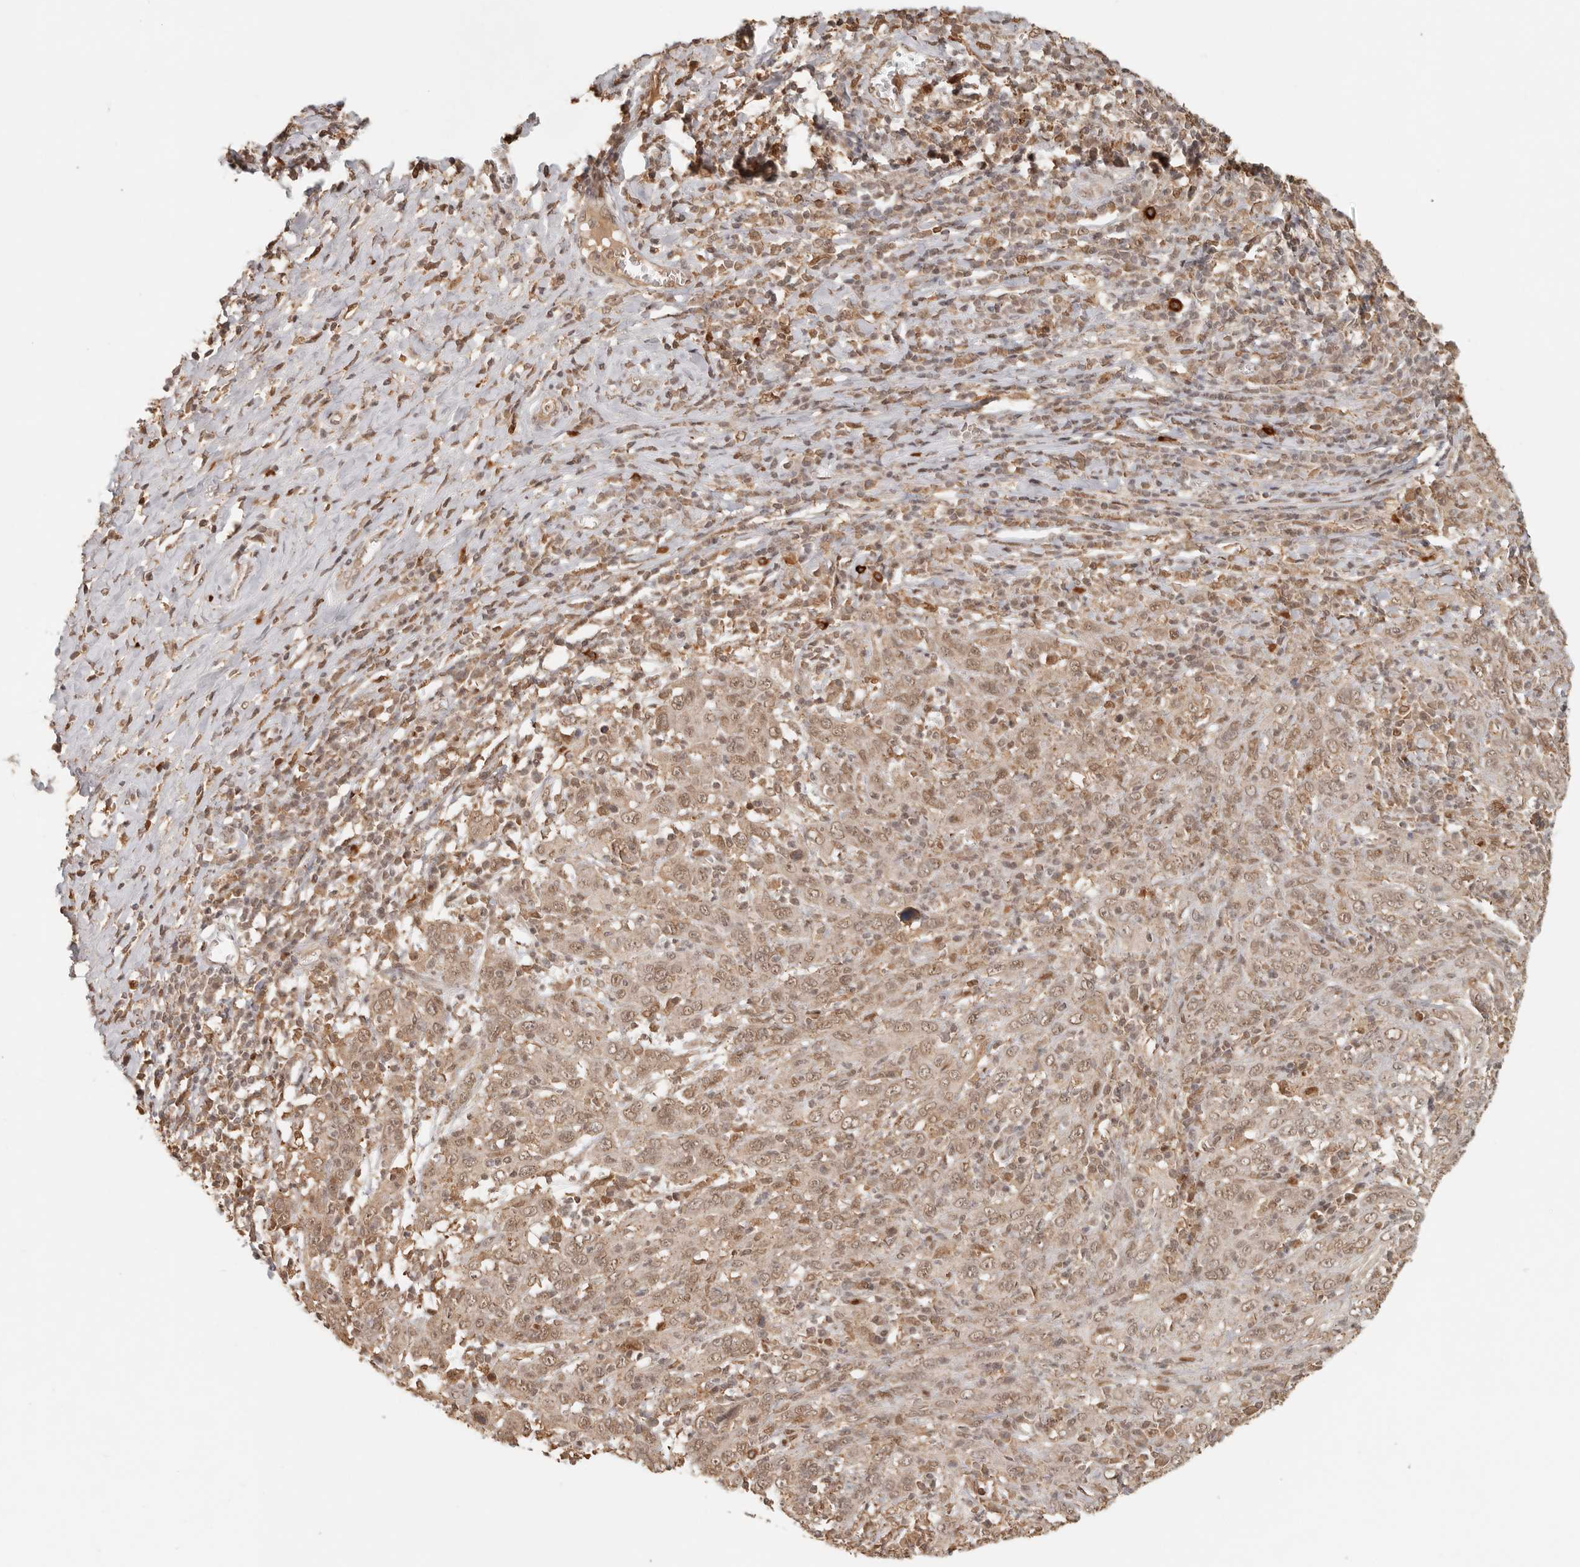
{"staining": {"intensity": "moderate", "quantity": ">75%", "location": "nuclear"}, "tissue": "cervical cancer", "cell_type": "Tumor cells", "image_type": "cancer", "snomed": [{"axis": "morphology", "description": "Squamous cell carcinoma, NOS"}, {"axis": "topography", "description": "Cervix"}], "caption": "Immunohistochemistry (IHC) micrograph of neoplastic tissue: human cervical cancer stained using IHC demonstrates medium levels of moderate protein expression localized specifically in the nuclear of tumor cells, appearing as a nuclear brown color.", "gene": "NPAS2", "patient": {"sex": "female", "age": 46}}